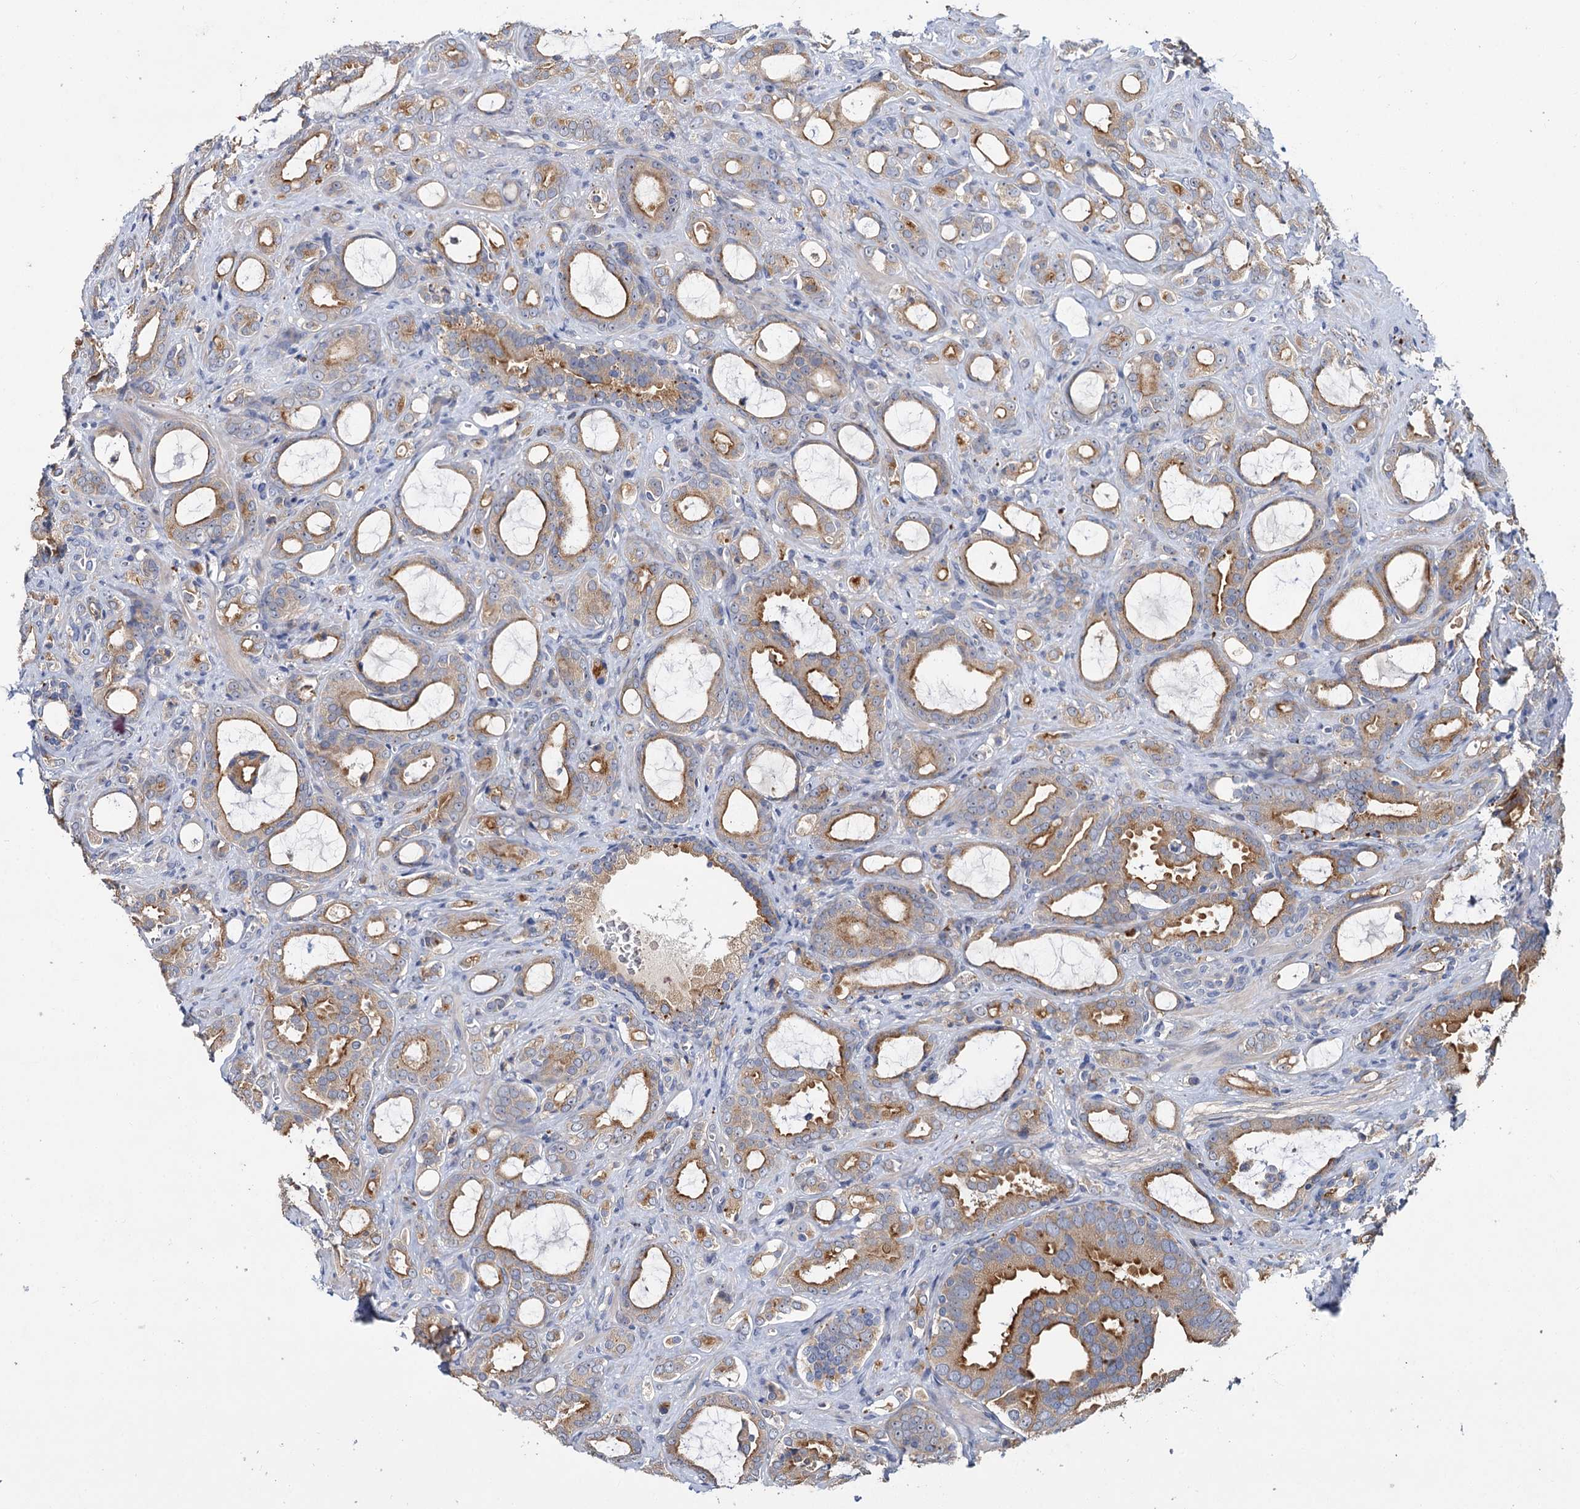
{"staining": {"intensity": "moderate", "quantity": "25%-75%", "location": "cytoplasmic/membranous"}, "tissue": "prostate cancer", "cell_type": "Tumor cells", "image_type": "cancer", "snomed": [{"axis": "morphology", "description": "Adenocarcinoma, High grade"}, {"axis": "topography", "description": "Prostate"}], "caption": "This is a histology image of immunohistochemistry staining of prostate adenocarcinoma (high-grade), which shows moderate expression in the cytoplasmic/membranous of tumor cells.", "gene": "ATP9A", "patient": {"sex": "male", "age": 72}}